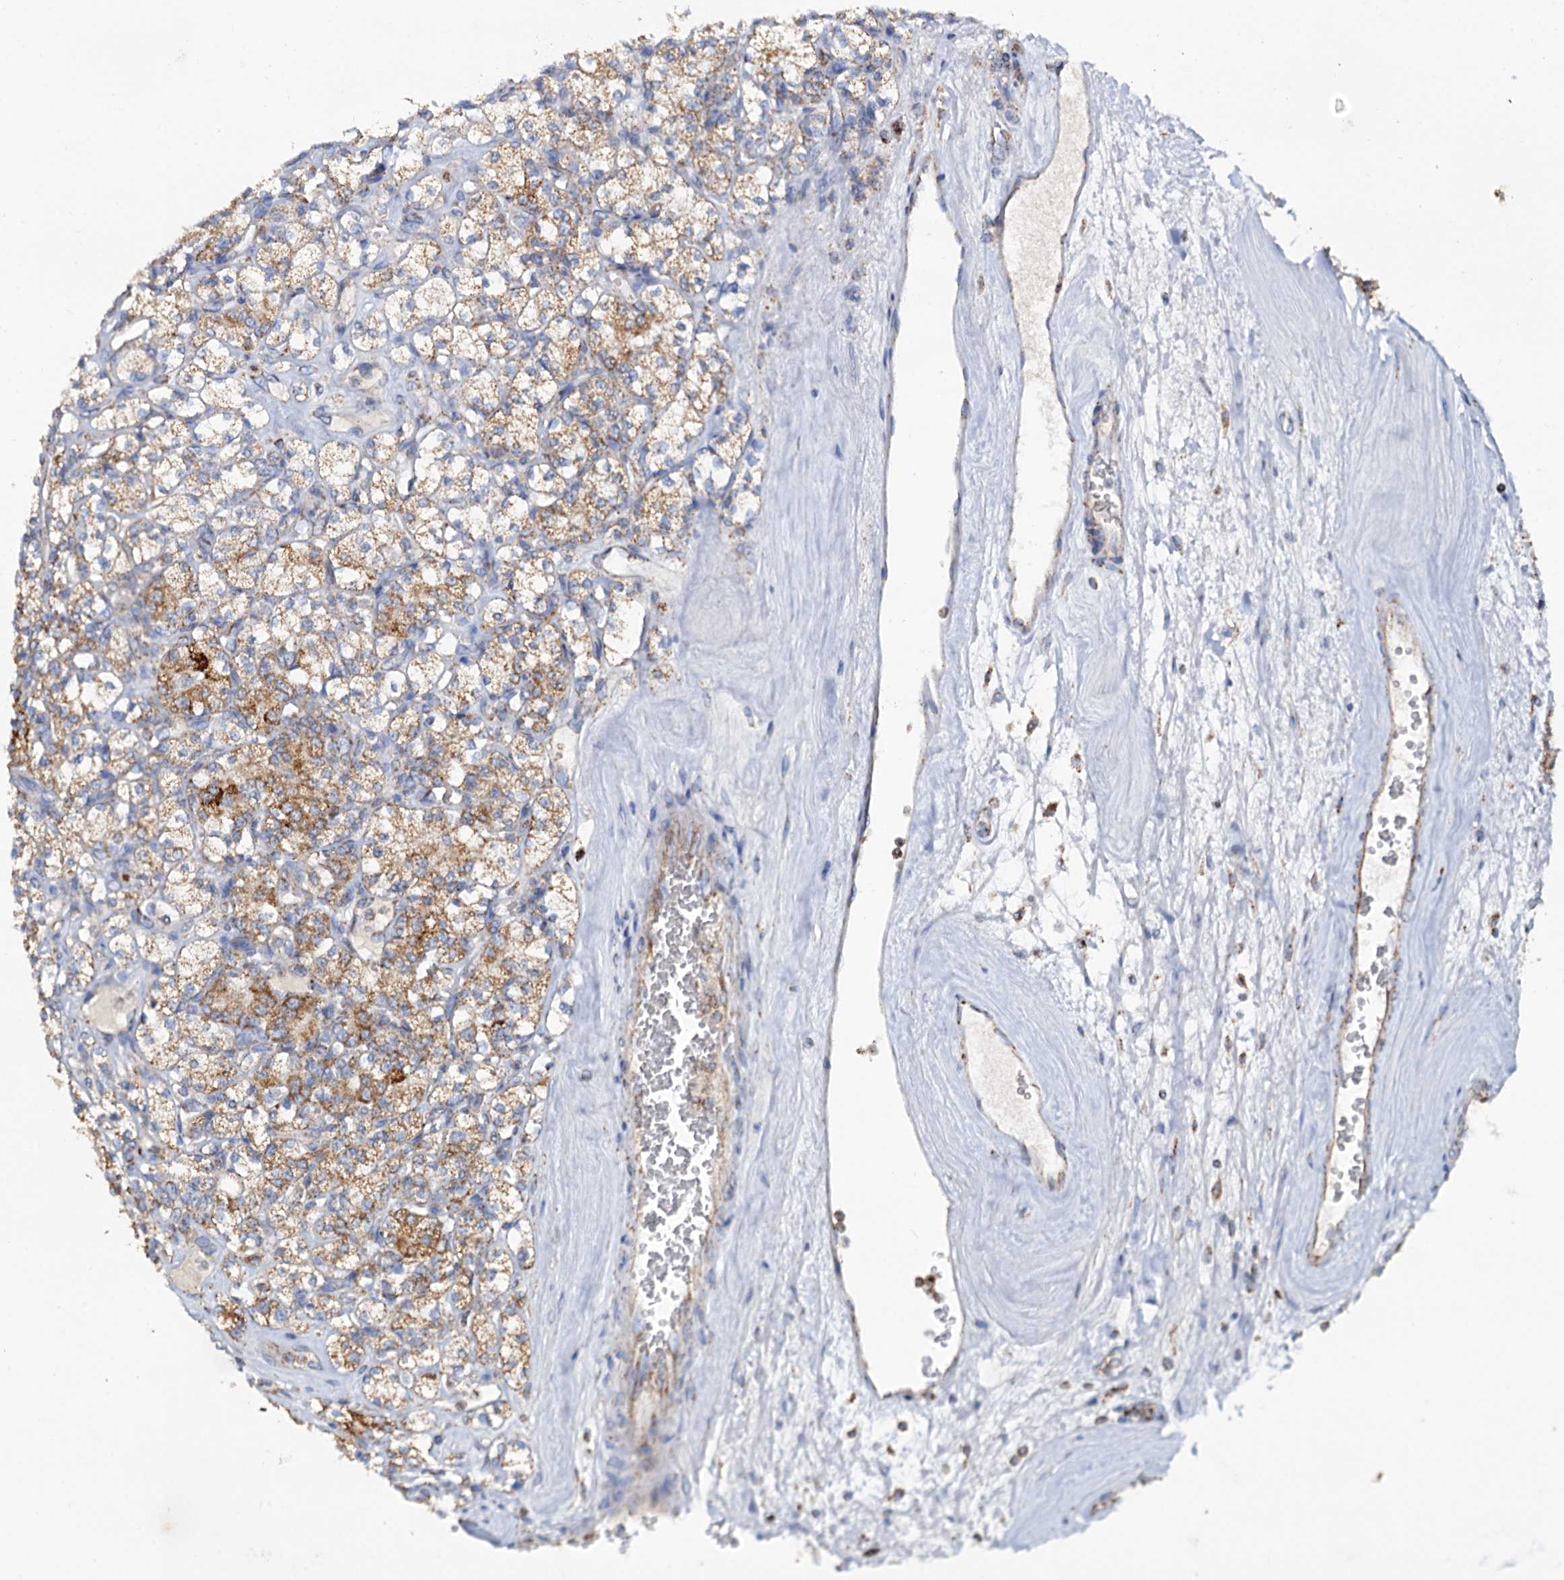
{"staining": {"intensity": "moderate", "quantity": ">75%", "location": "cytoplasmic/membranous"}, "tissue": "renal cancer", "cell_type": "Tumor cells", "image_type": "cancer", "snomed": [{"axis": "morphology", "description": "Adenocarcinoma, NOS"}, {"axis": "topography", "description": "Kidney"}], "caption": "Immunohistochemistry histopathology image of neoplastic tissue: renal cancer (adenocarcinoma) stained using immunohistochemistry demonstrates medium levels of moderate protein expression localized specifically in the cytoplasmic/membranous of tumor cells, appearing as a cytoplasmic/membranous brown color.", "gene": "C2CD3", "patient": {"sex": "male", "age": 77}}